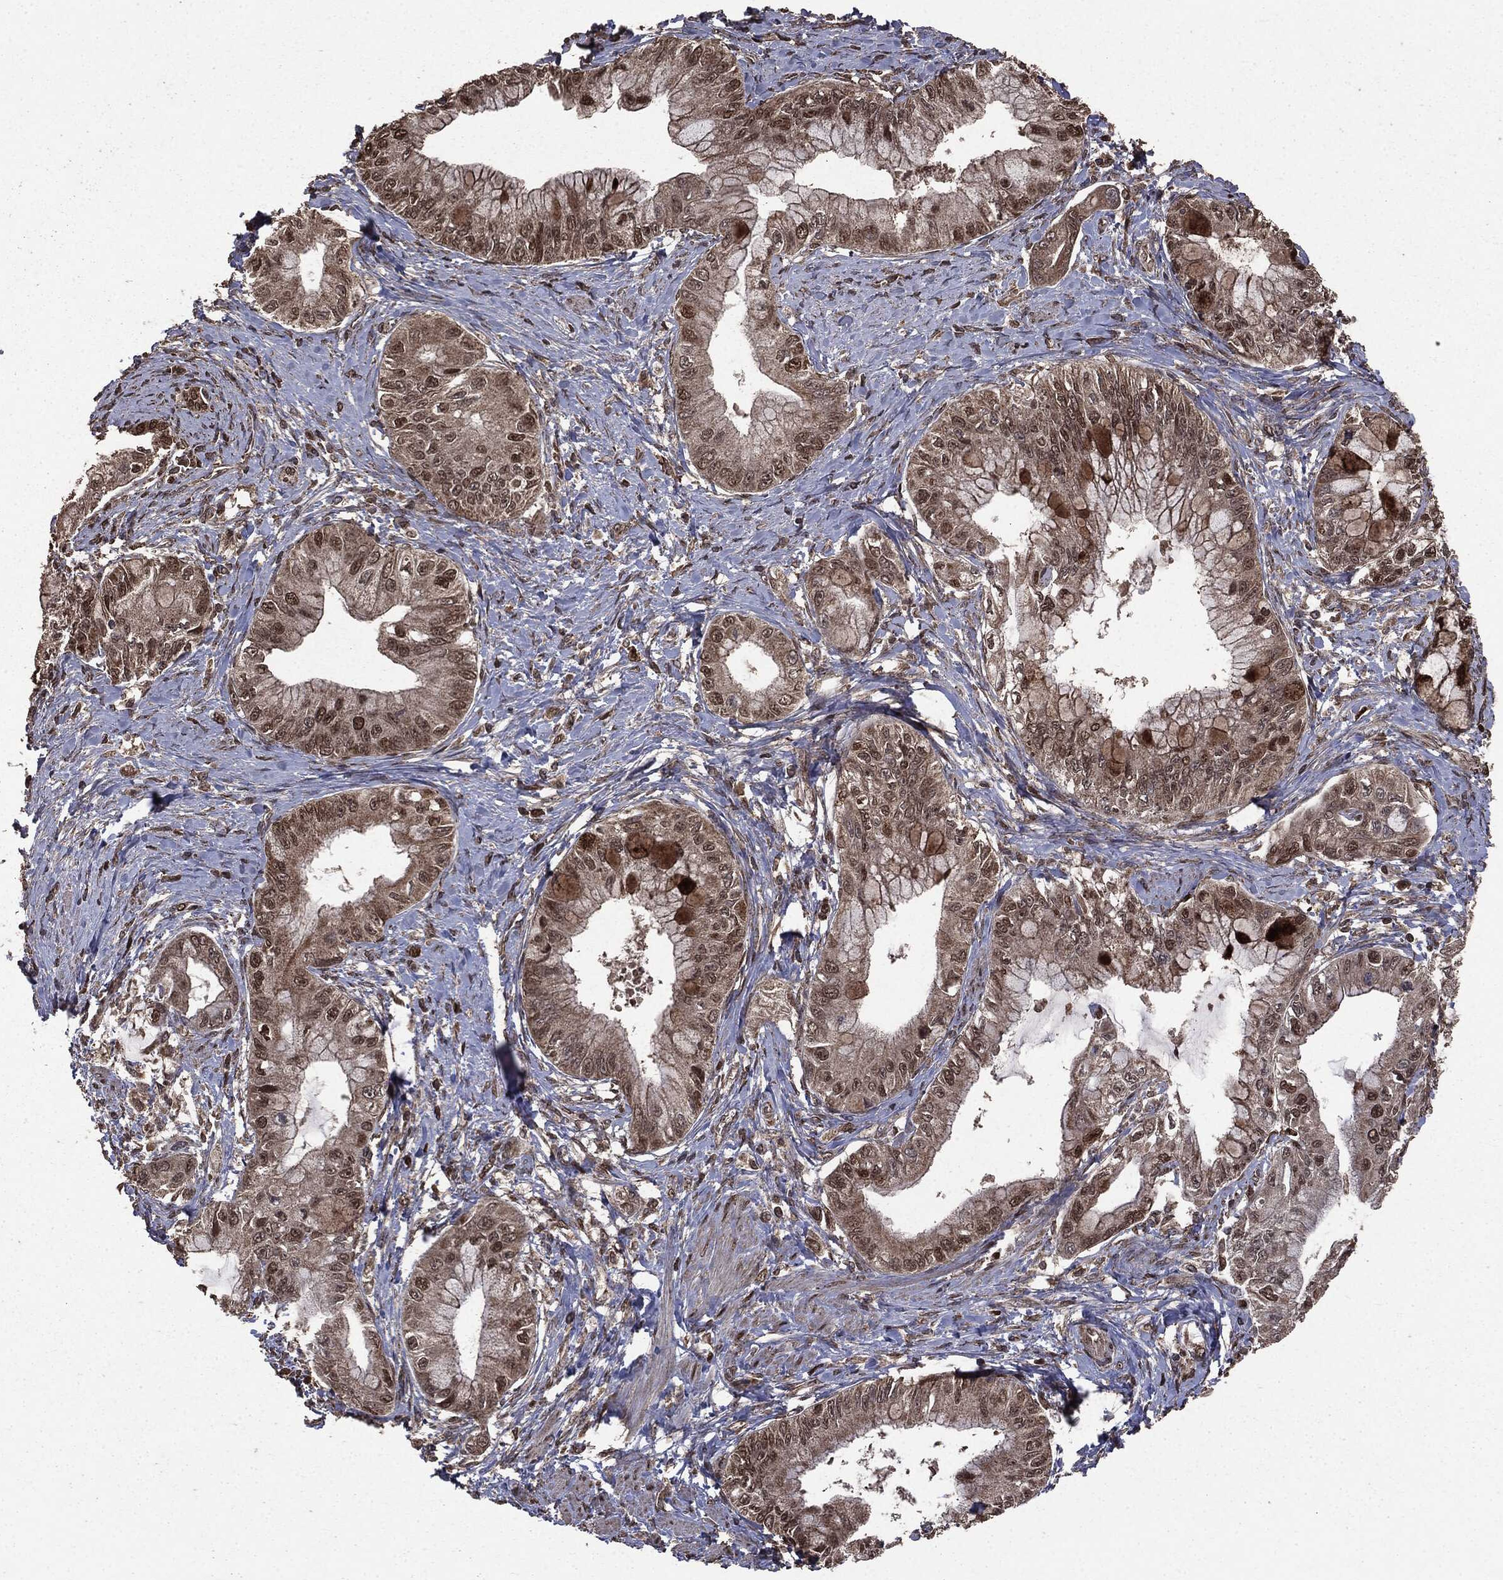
{"staining": {"intensity": "moderate", "quantity": "25%-75%", "location": "nuclear"}, "tissue": "pancreatic cancer", "cell_type": "Tumor cells", "image_type": "cancer", "snomed": [{"axis": "morphology", "description": "Adenocarcinoma, NOS"}, {"axis": "topography", "description": "Pancreas"}], "caption": "Immunohistochemical staining of human pancreatic adenocarcinoma demonstrates moderate nuclear protein positivity in approximately 25%-75% of tumor cells.", "gene": "PPP6R2", "patient": {"sex": "male", "age": 48}}